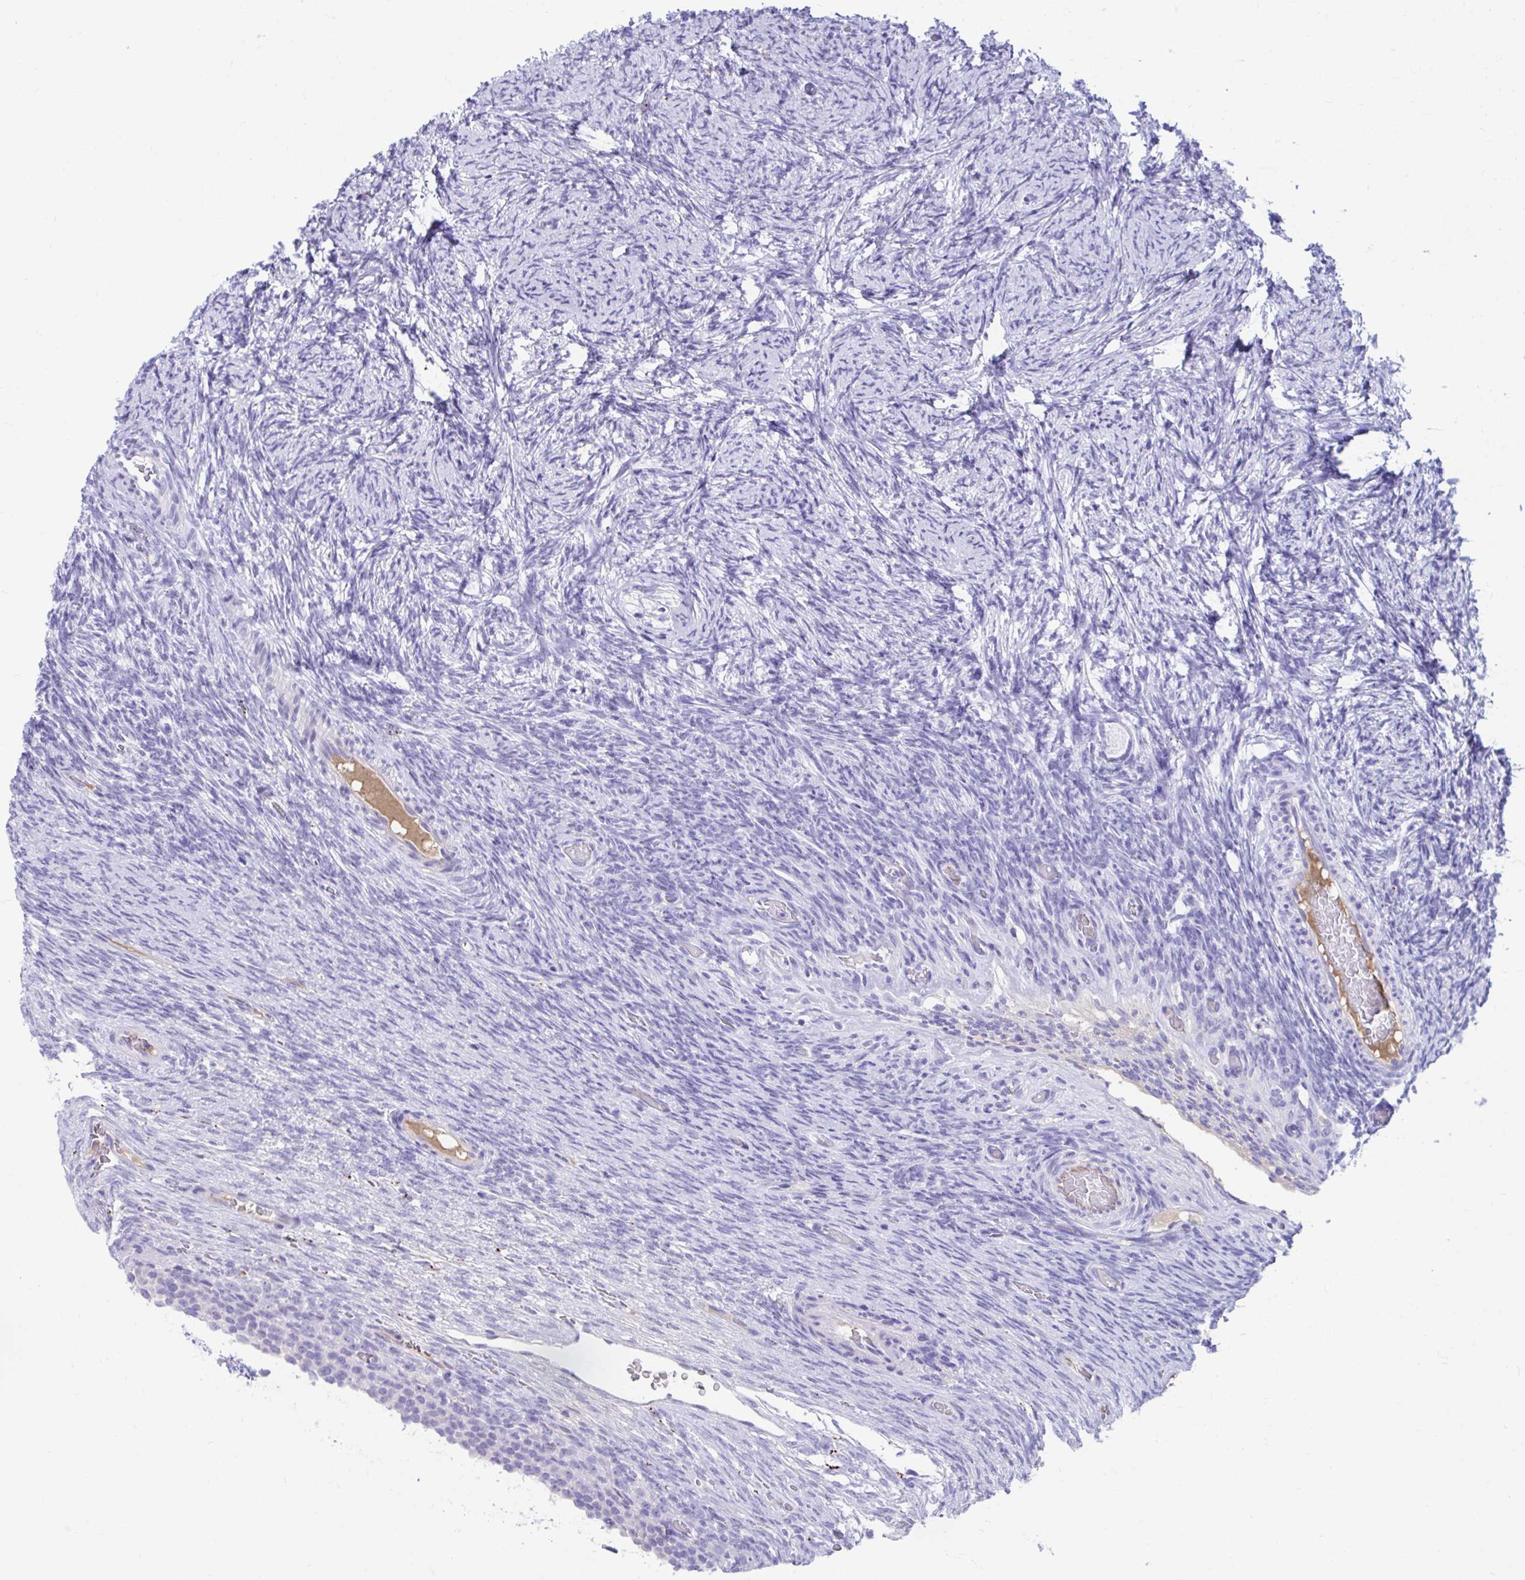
{"staining": {"intensity": "negative", "quantity": "none", "location": "none"}, "tissue": "ovary", "cell_type": "Follicle cells", "image_type": "normal", "snomed": [{"axis": "morphology", "description": "Normal tissue, NOS"}, {"axis": "topography", "description": "Ovary"}], "caption": "DAB immunohistochemical staining of normal ovary shows no significant staining in follicle cells. Nuclei are stained in blue.", "gene": "SMIM9", "patient": {"sex": "female", "age": 34}}